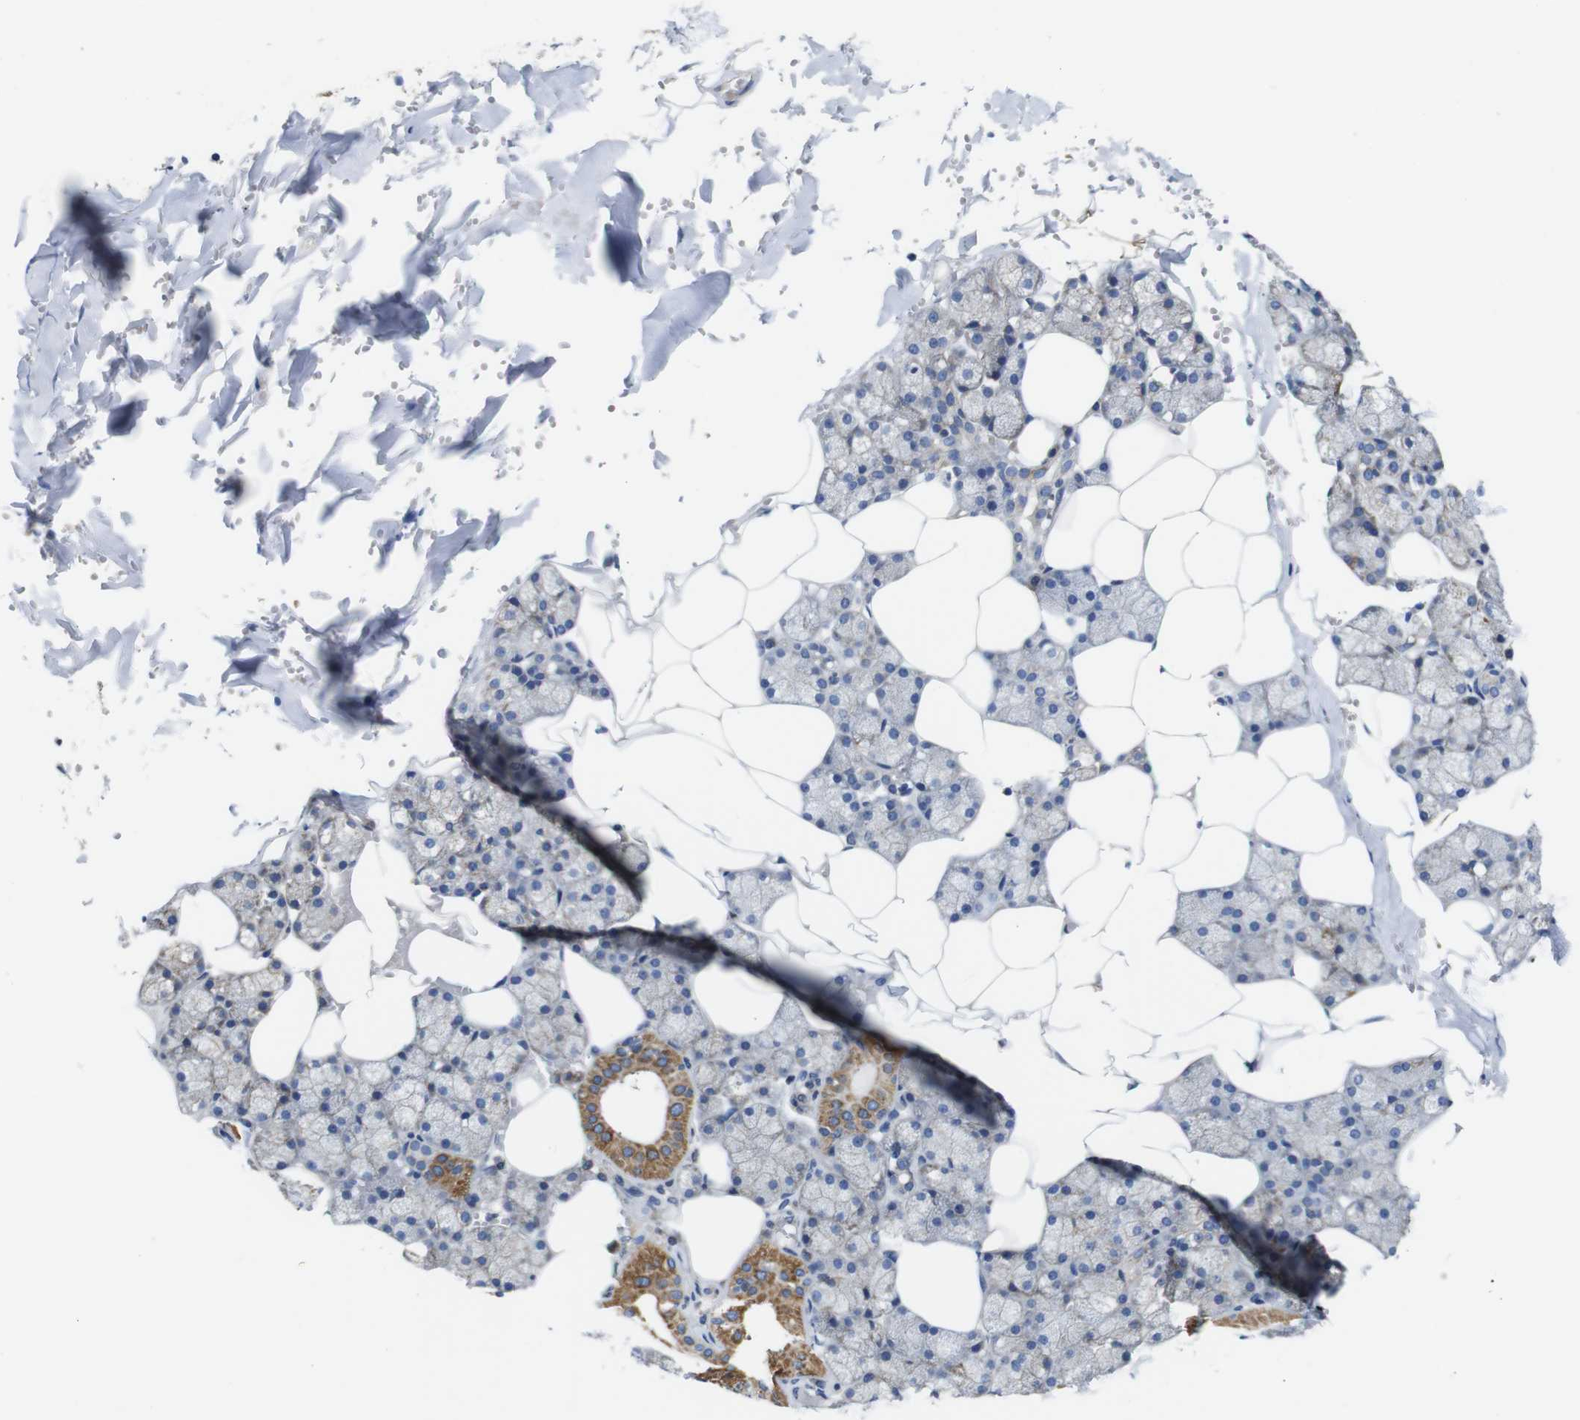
{"staining": {"intensity": "strong", "quantity": "25%-75%", "location": "cytoplasmic/membranous"}, "tissue": "salivary gland", "cell_type": "Glandular cells", "image_type": "normal", "snomed": [{"axis": "morphology", "description": "Normal tissue, NOS"}, {"axis": "topography", "description": "Salivary gland"}], "caption": "An IHC micrograph of normal tissue is shown. Protein staining in brown highlights strong cytoplasmic/membranous positivity in salivary gland within glandular cells.", "gene": "PDCD1LG2", "patient": {"sex": "male", "age": 62}}